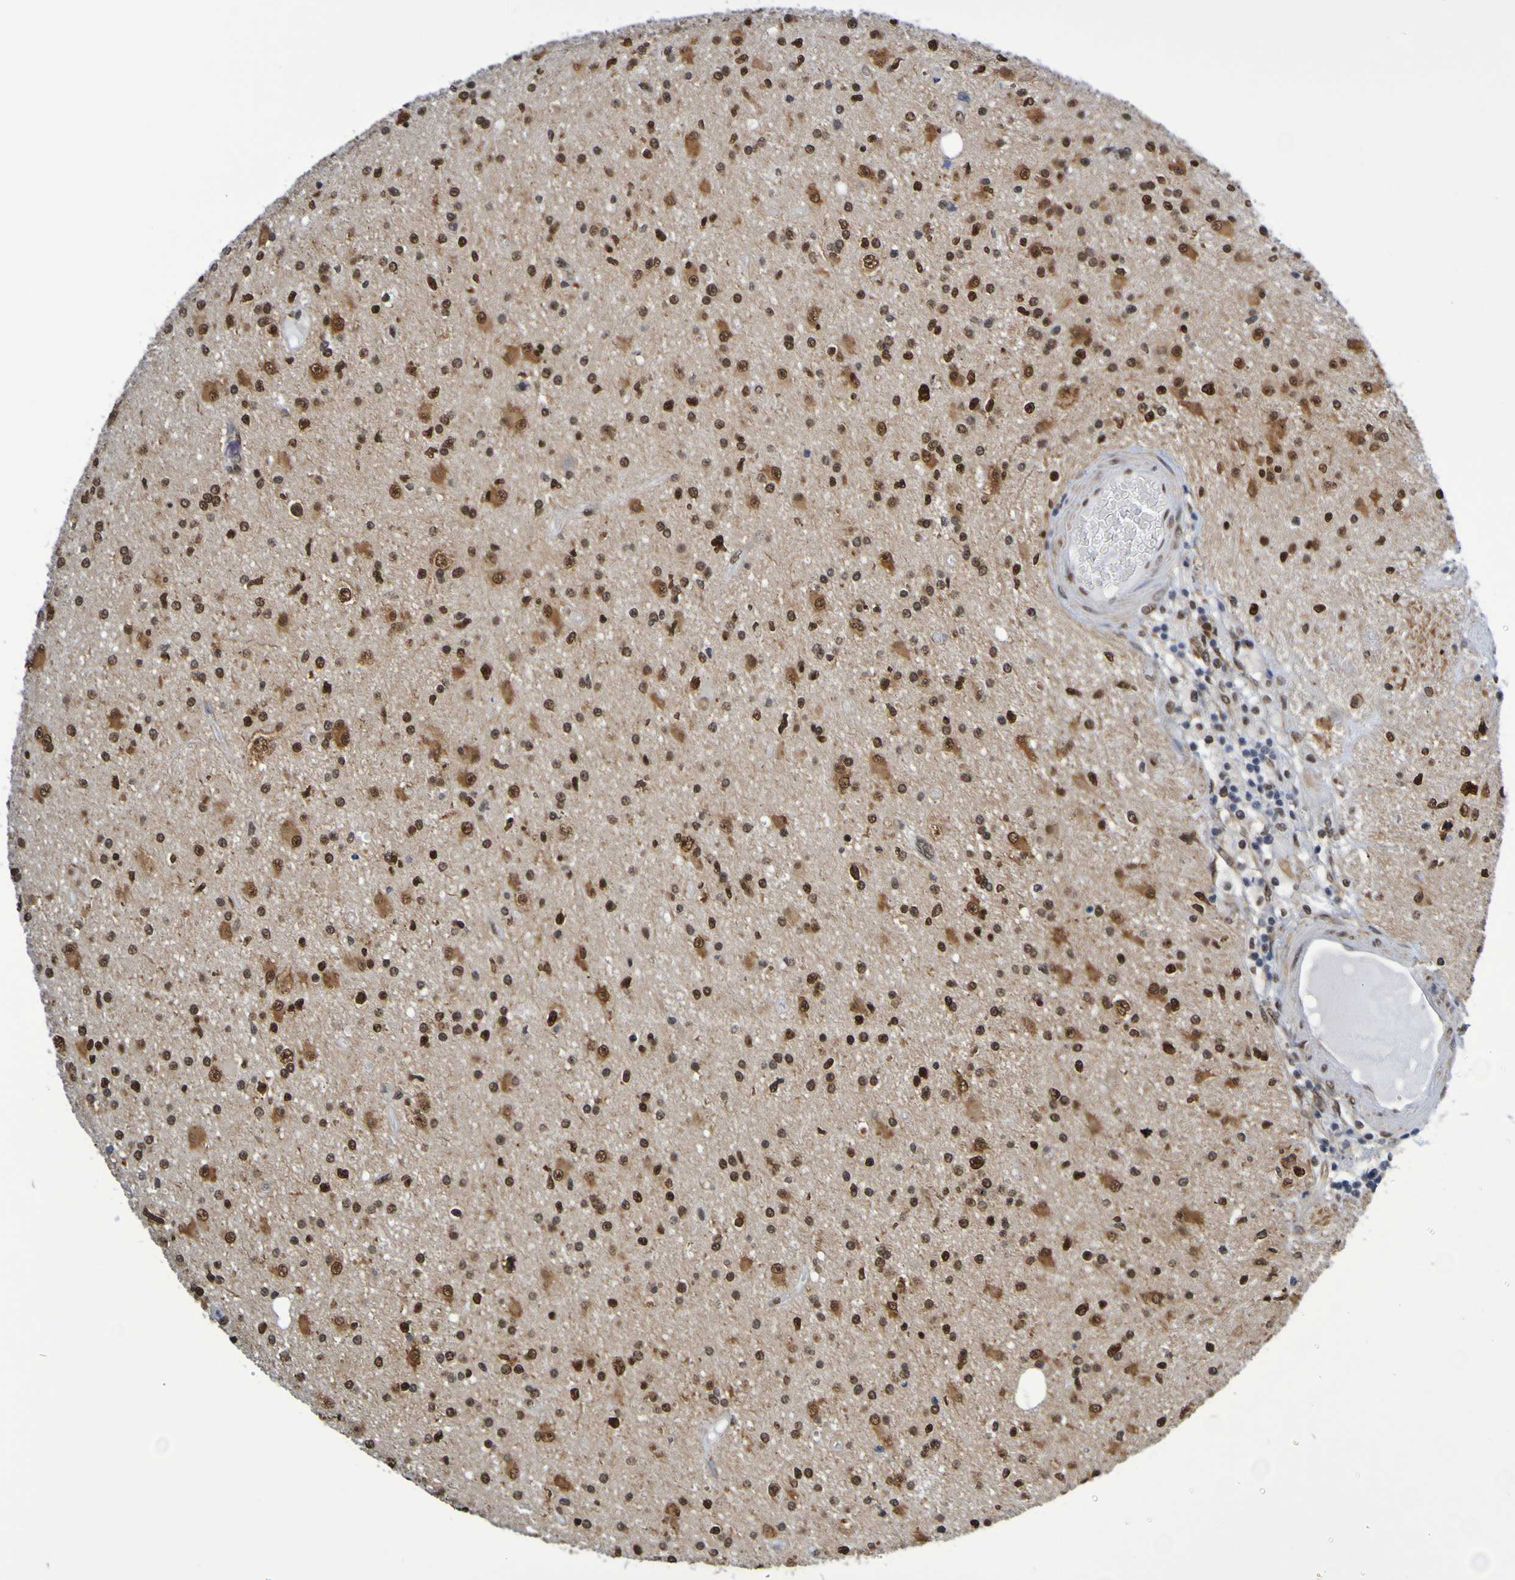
{"staining": {"intensity": "strong", "quantity": ">75%", "location": "nuclear"}, "tissue": "glioma", "cell_type": "Tumor cells", "image_type": "cancer", "snomed": [{"axis": "morphology", "description": "Glioma, malignant, High grade"}, {"axis": "topography", "description": "Brain"}], "caption": "Tumor cells show high levels of strong nuclear expression in about >75% of cells in glioma. (brown staining indicates protein expression, while blue staining denotes nuclei).", "gene": "HDAC2", "patient": {"sex": "male", "age": 33}}